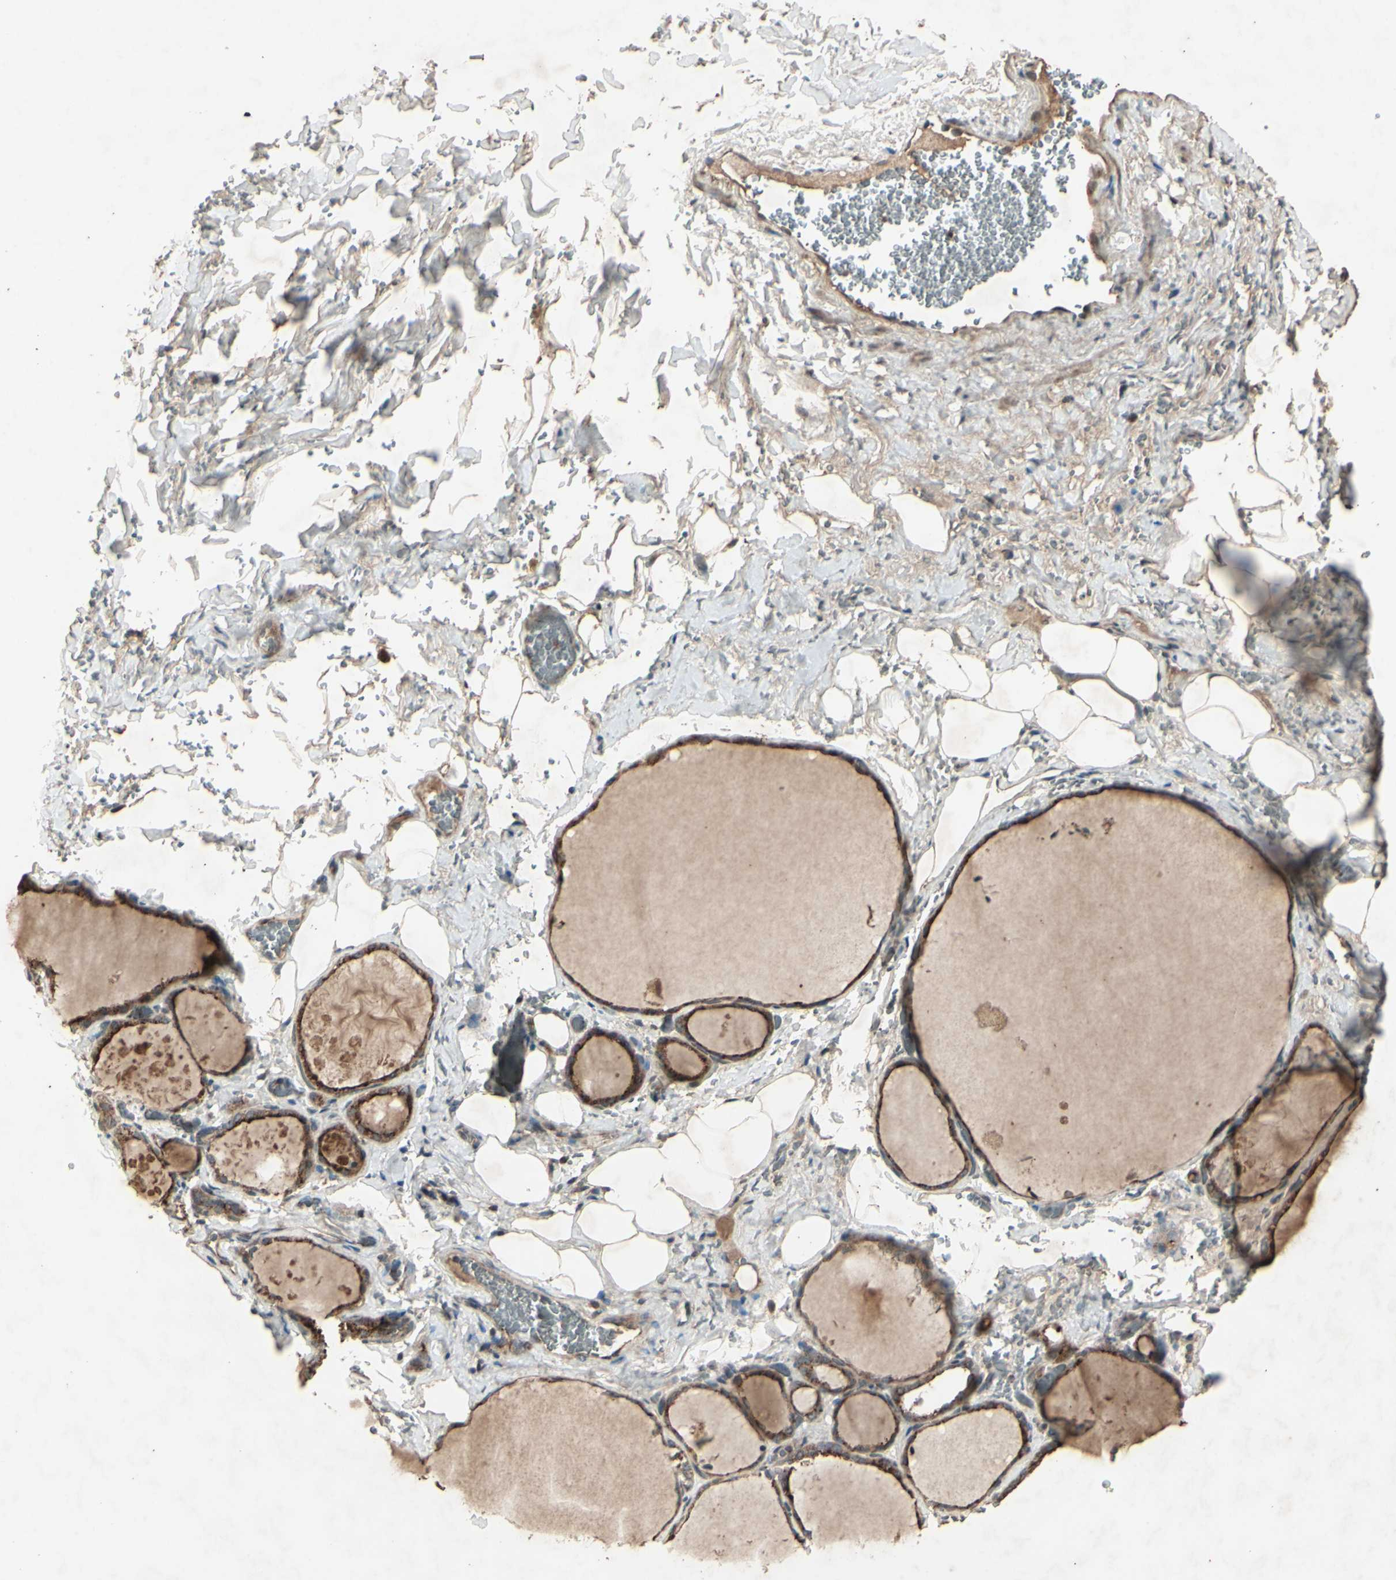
{"staining": {"intensity": "strong", "quantity": ">75%", "location": "cytoplasmic/membranous"}, "tissue": "thyroid gland", "cell_type": "Glandular cells", "image_type": "normal", "snomed": [{"axis": "morphology", "description": "Normal tissue, NOS"}, {"axis": "topography", "description": "Thyroid gland"}], "caption": "Protein staining shows strong cytoplasmic/membranous staining in approximately >75% of glandular cells in normal thyroid gland. The protein of interest is shown in brown color, while the nuclei are stained blue.", "gene": "AP1G1", "patient": {"sex": "male", "age": 61}}